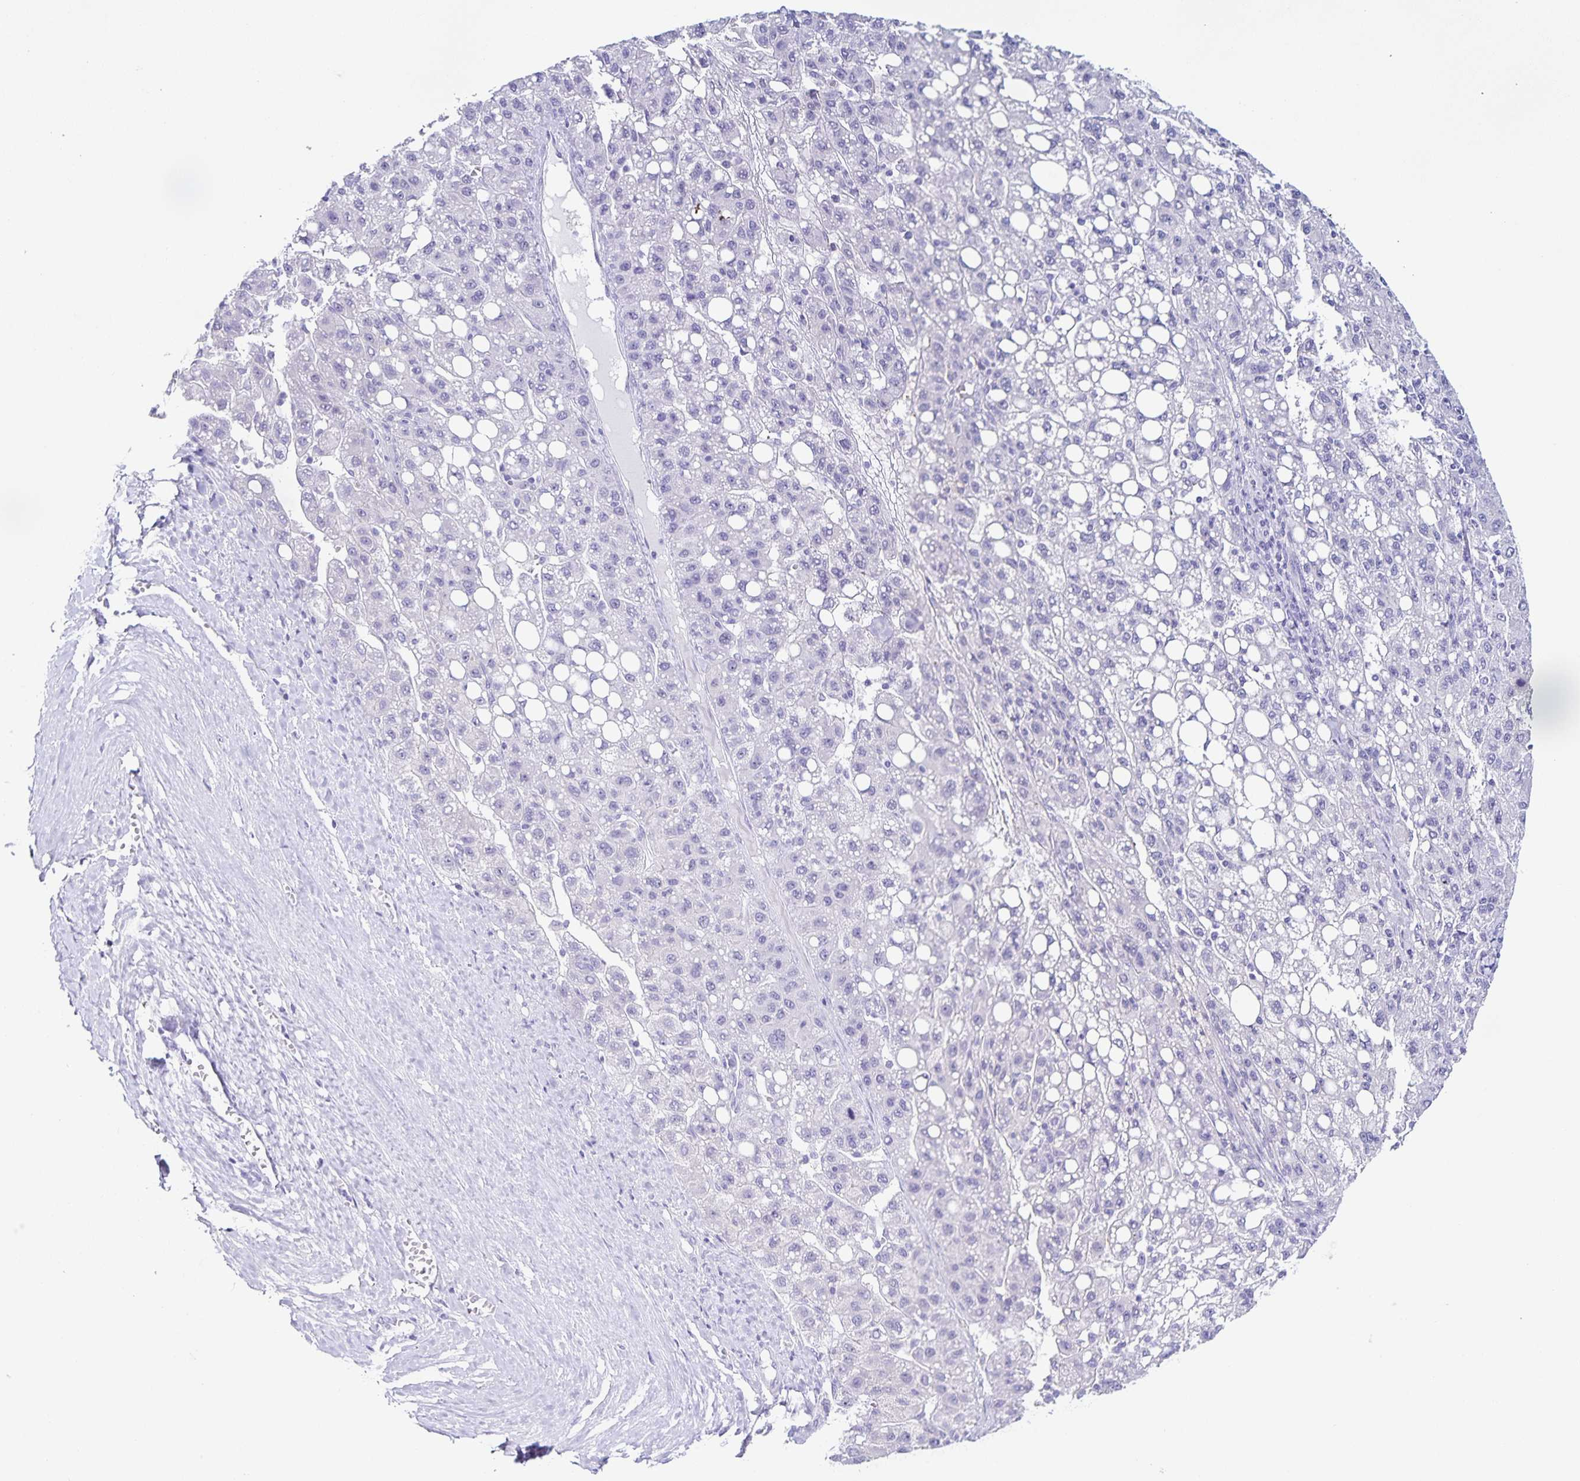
{"staining": {"intensity": "negative", "quantity": "none", "location": "none"}, "tissue": "liver cancer", "cell_type": "Tumor cells", "image_type": "cancer", "snomed": [{"axis": "morphology", "description": "Carcinoma, Hepatocellular, NOS"}, {"axis": "topography", "description": "Liver"}], "caption": "Human liver cancer (hepatocellular carcinoma) stained for a protein using IHC demonstrates no positivity in tumor cells.", "gene": "FAM170A", "patient": {"sex": "female", "age": 82}}